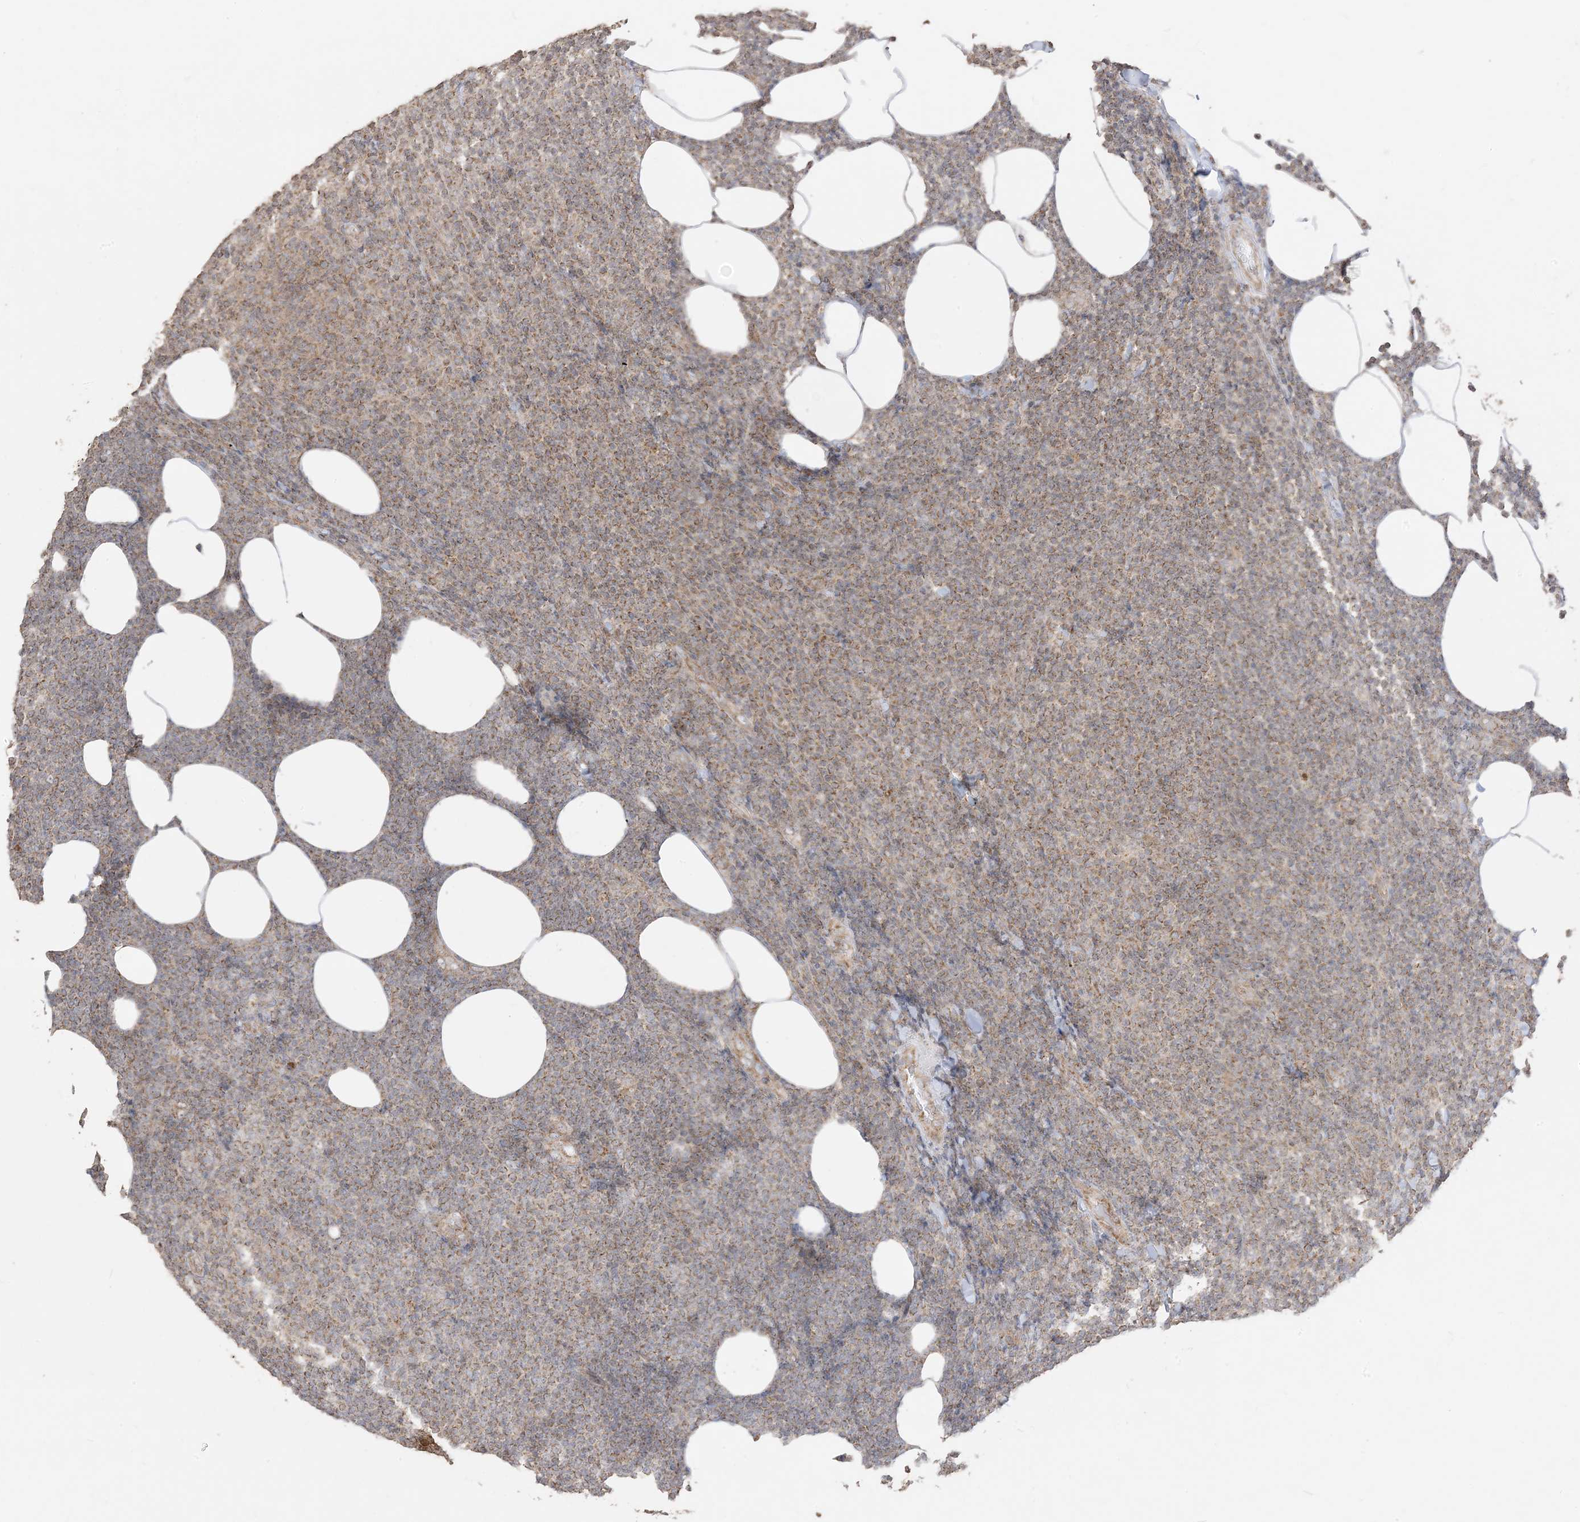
{"staining": {"intensity": "moderate", "quantity": ">75%", "location": "cytoplasmic/membranous"}, "tissue": "lymphoma", "cell_type": "Tumor cells", "image_type": "cancer", "snomed": [{"axis": "morphology", "description": "Malignant lymphoma, non-Hodgkin's type, Low grade"}, {"axis": "topography", "description": "Lymph node"}], "caption": "Immunohistochemical staining of lymphoma displays medium levels of moderate cytoplasmic/membranous positivity in approximately >75% of tumor cells.", "gene": "SIRT3", "patient": {"sex": "male", "age": 66}}